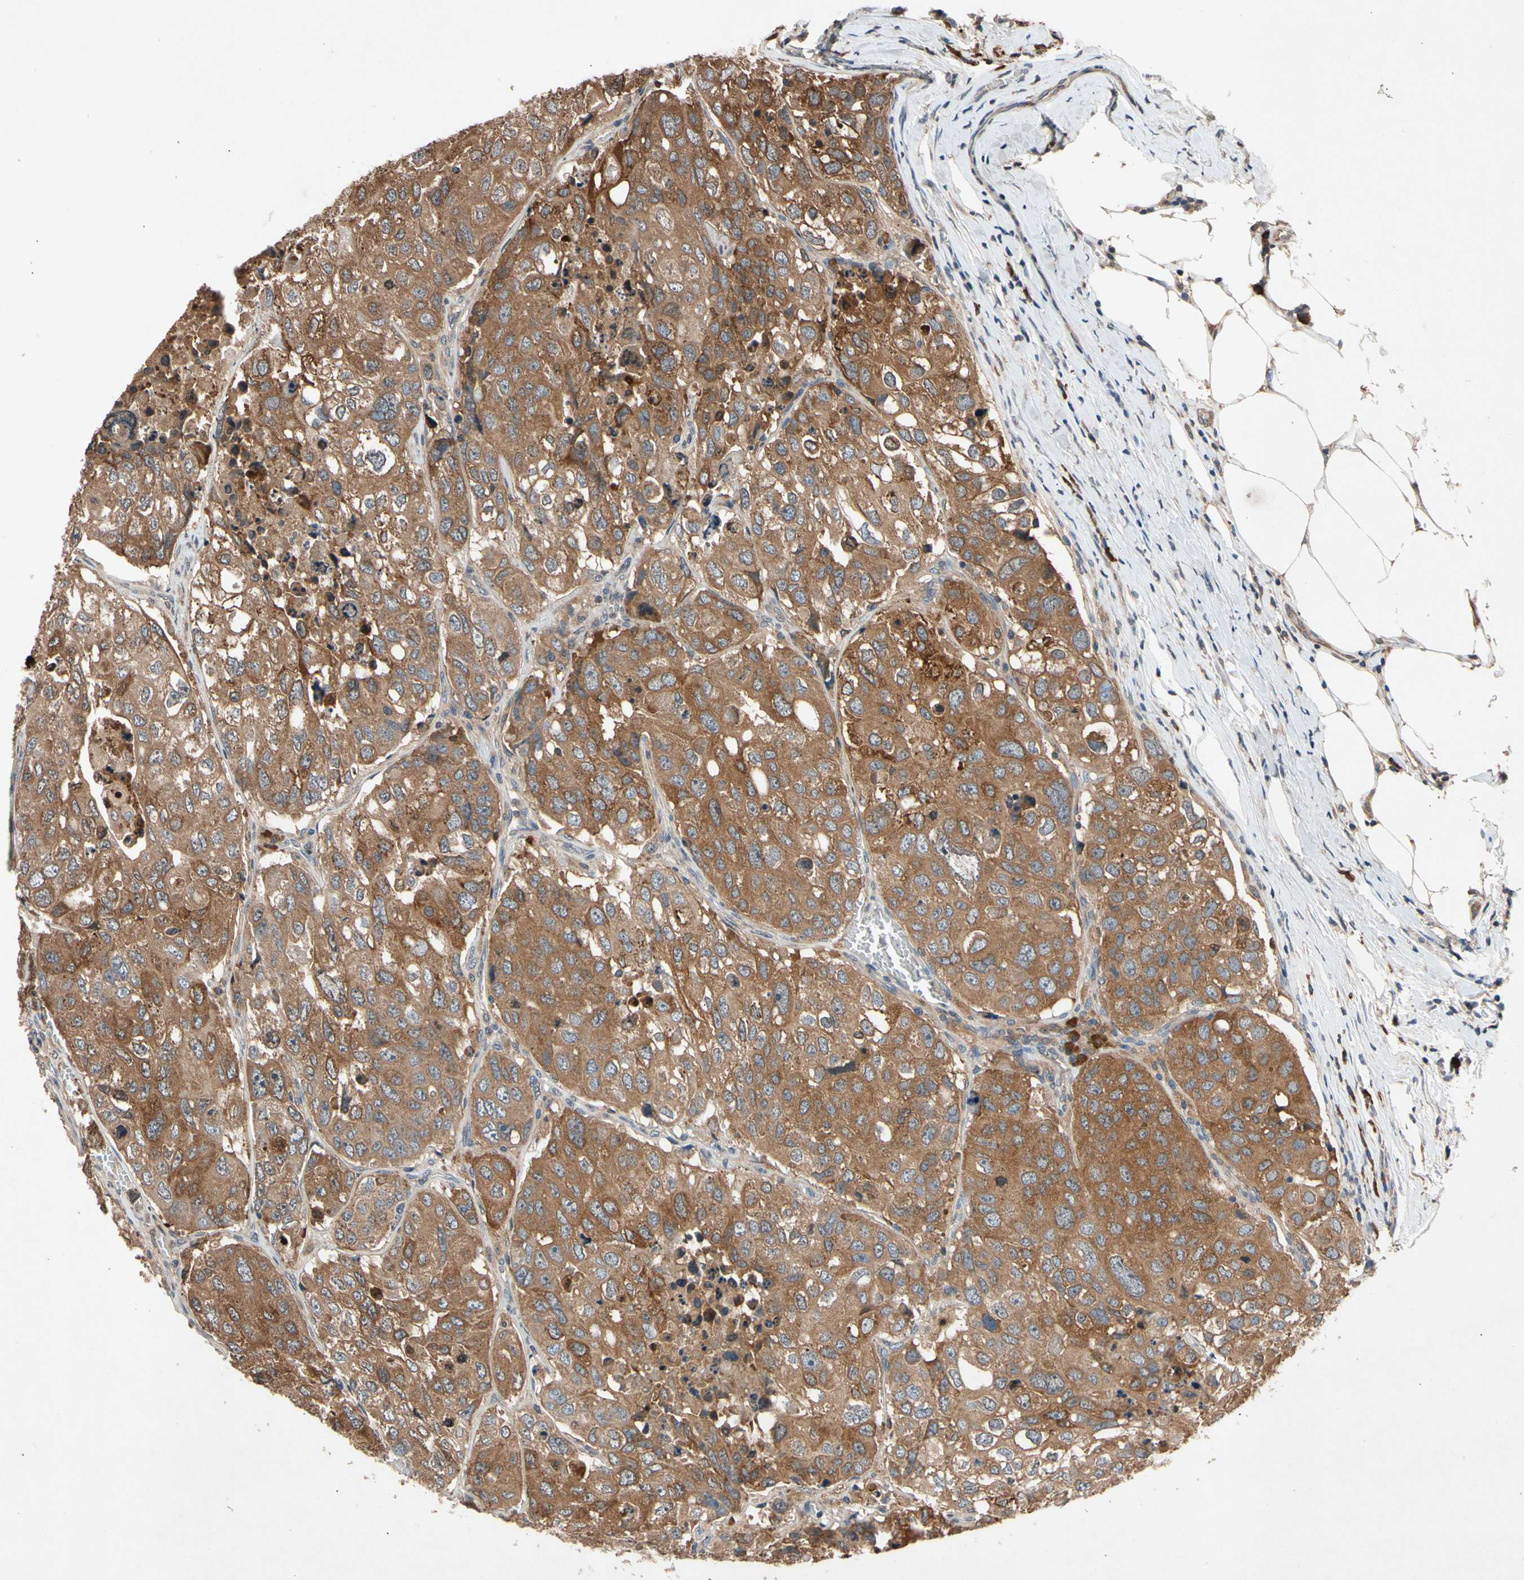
{"staining": {"intensity": "moderate", "quantity": ">75%", "location": "cytoplasmic/membranous"}, "tissue": "urothelial cancer", "cell_type": "Tumor cells", "image_type": "cancer", "snomed": [{"axis": "morphology", "description": "Urothelial carcinoma, High grade"}, {"axis": "topography", "description": "Lymph node"}, {"axis": "topography", "description": "Urinary bladder"}], "caption": "This micrograph displays immunohistochemistry (IHC) staining of human urothelial cancer, with medium moderate cytoplasmic/membranous staining in about >75% of tumor cells.", "gene": "PRDX4", "patient": {"sex": "male", "age": 51}}